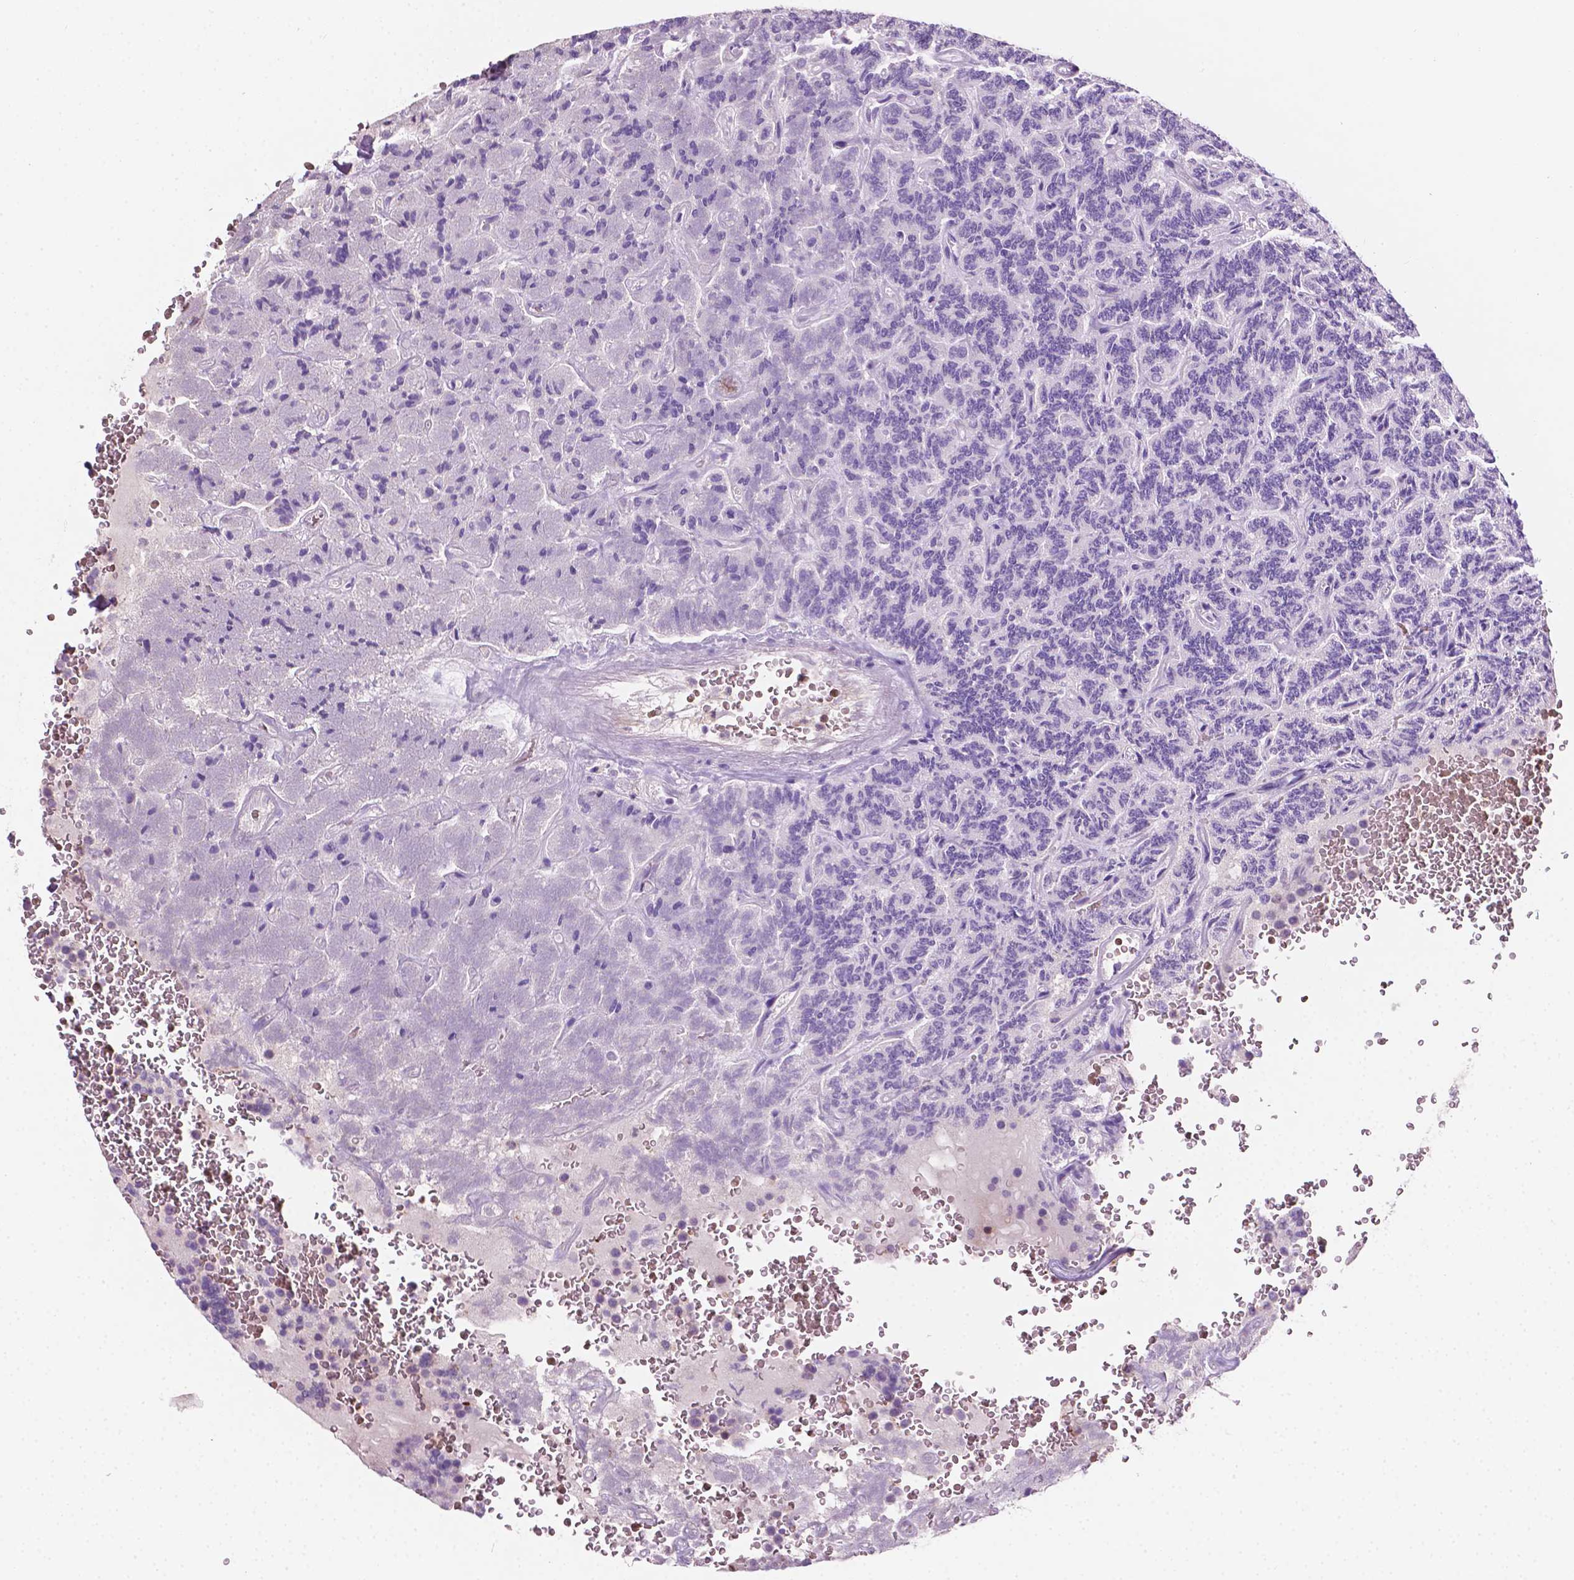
{"staining": {"intensity": "negative", "quantity": "none", "location": "none"}, "tissue": "carcinoid", "cell_type": "Tumor cells", "image_type": "cancer", "snomed": [{"axis": "morphology", "description": "Carcinoid, malignant, NOS"}, {"axis": "topography", "description": "Pancreas"}], "caption": "This is an immunohistochemistry image of human malignant carcinoid. There is no expression in tumor cells.", "gene": "EGFR", "patient": {"sex": "male", "age": 36}}